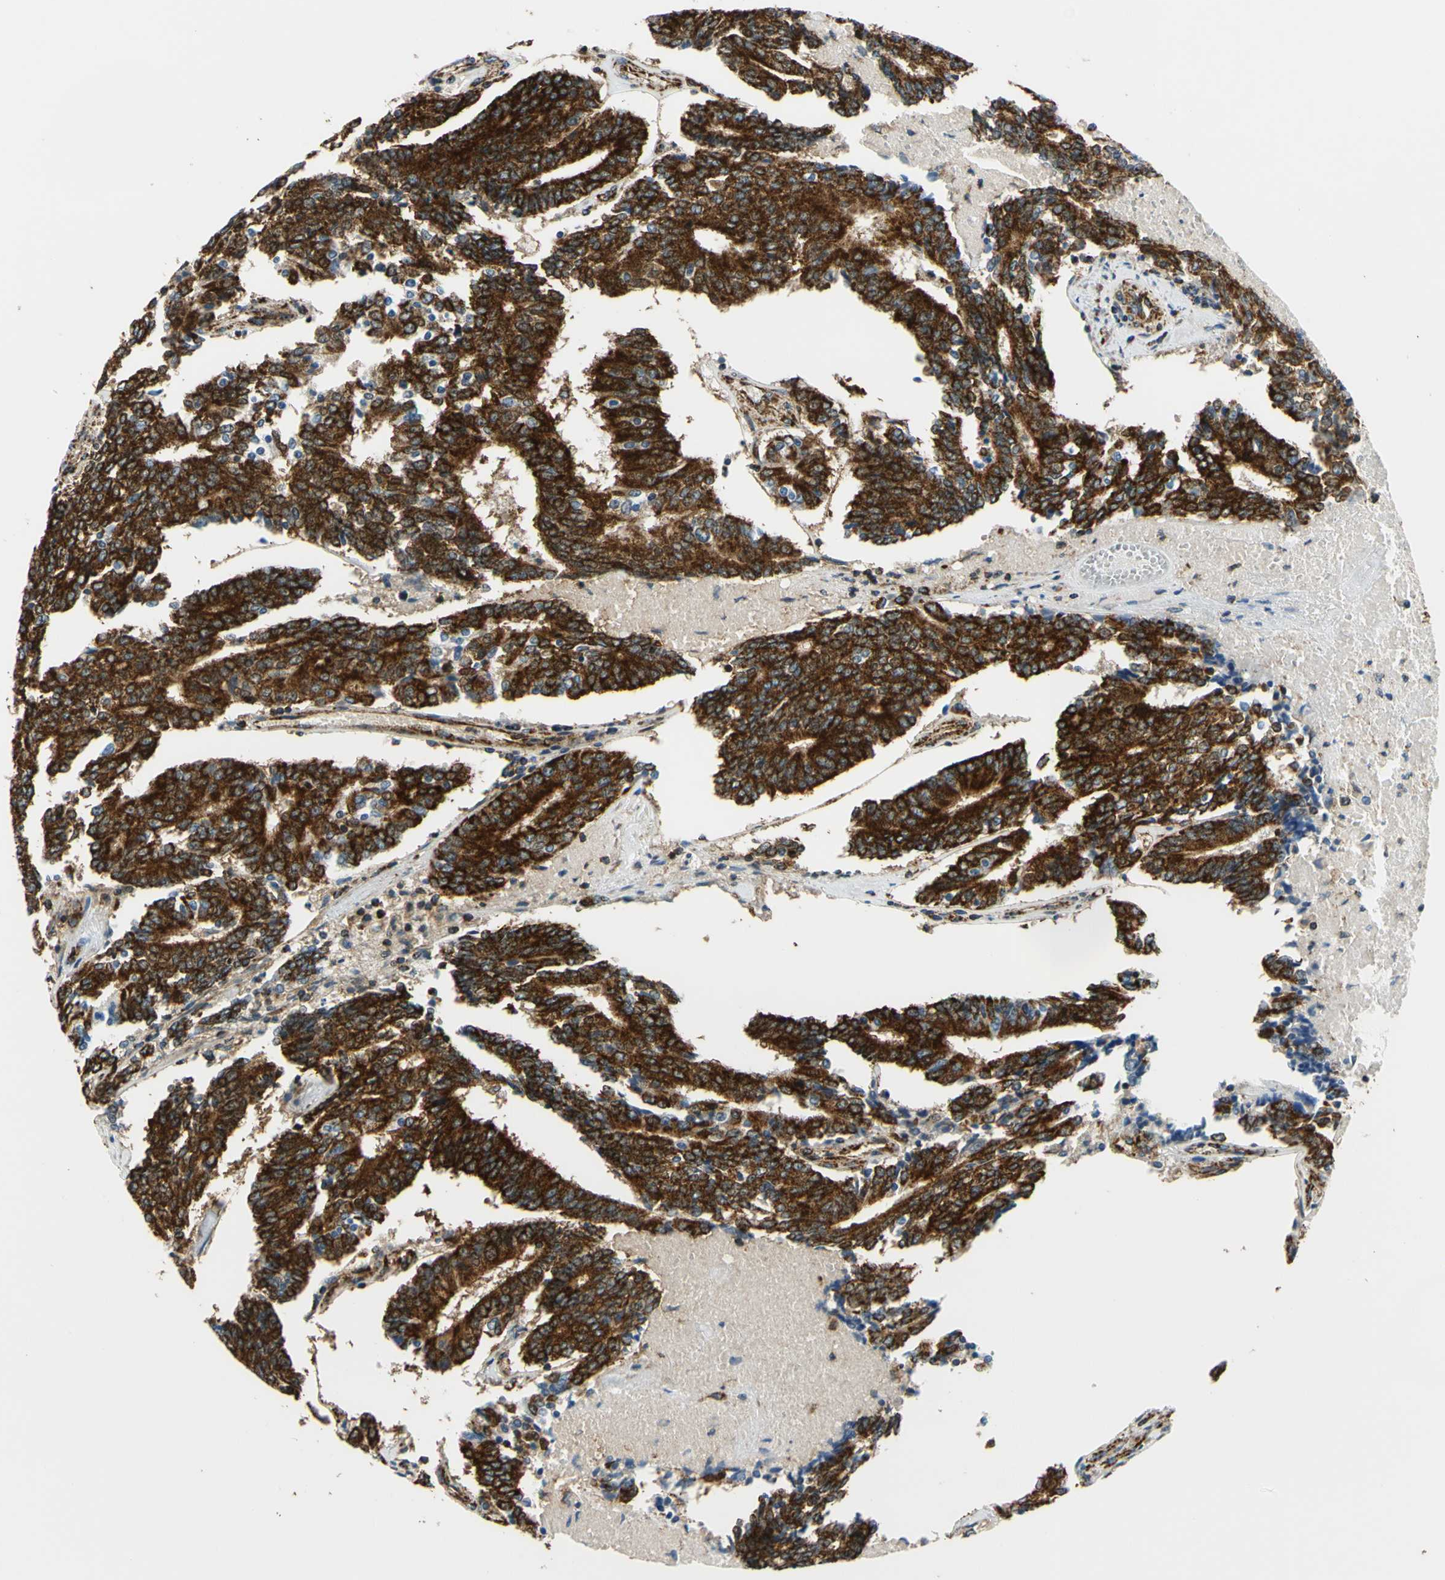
{"staining": {"intensity": "strong", "quantity": ">75%", "location": "cytoplasmic/membranous"}, "tissue": "prostate cancer", "cell_type": "Tumor cells", "image_type": "cancer", "snomed": [{"axis": "morphology", "description": "Adenocarcinoma, High grade"}, {"axis": "topography", "description": "Prostate"}], "caption": "The image exhibits immunohistochemical staining of prostate cancer. There is strong cytoplasmic/membranous positivity is present in approximately >75% of tumor cells. (DAB IHC, brown staining for protein, blue staining for nuclei).", "gene": "MAVS", "patient": {"sex": "male", "age": 55}}